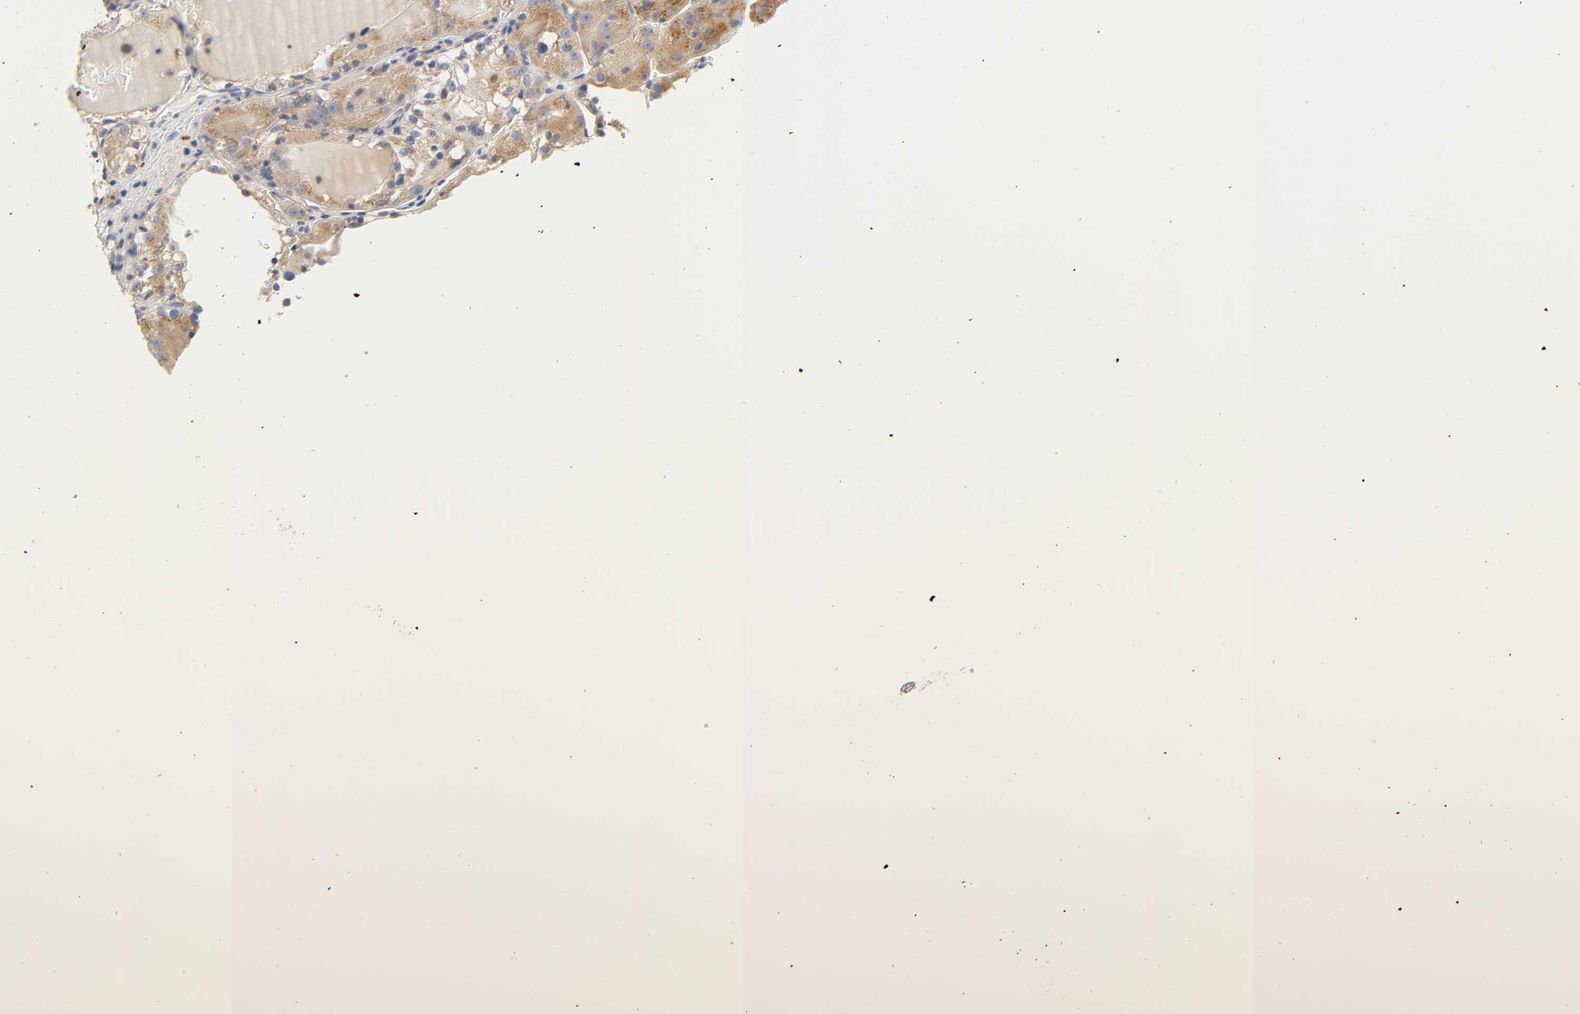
{"staining": {"intensity": "moderate", "quantity": ">75%", "location": "cytoplasmic/membranous"}, "tissue": "renal cancer", "cell_type": "Tumor cells", "image_type": "cancer", "snomed": [{"axis": "morphology", "description": "Normal tissue, NOS"}, {"axis": "morphology", "description": "Adenocarcinoma, NOS"}, {"axis": "topography", "description": "Kidney"}], "caption": "Moderate cytoplasmic/membranous positivity for a protein is identified in approximately >75% of tumor cells of renal cancer (adenocarcinoma) using immunohistochemistry (IHC).", "gene": "C17orf75", "patient": {"sex": "male", "age": 61}}